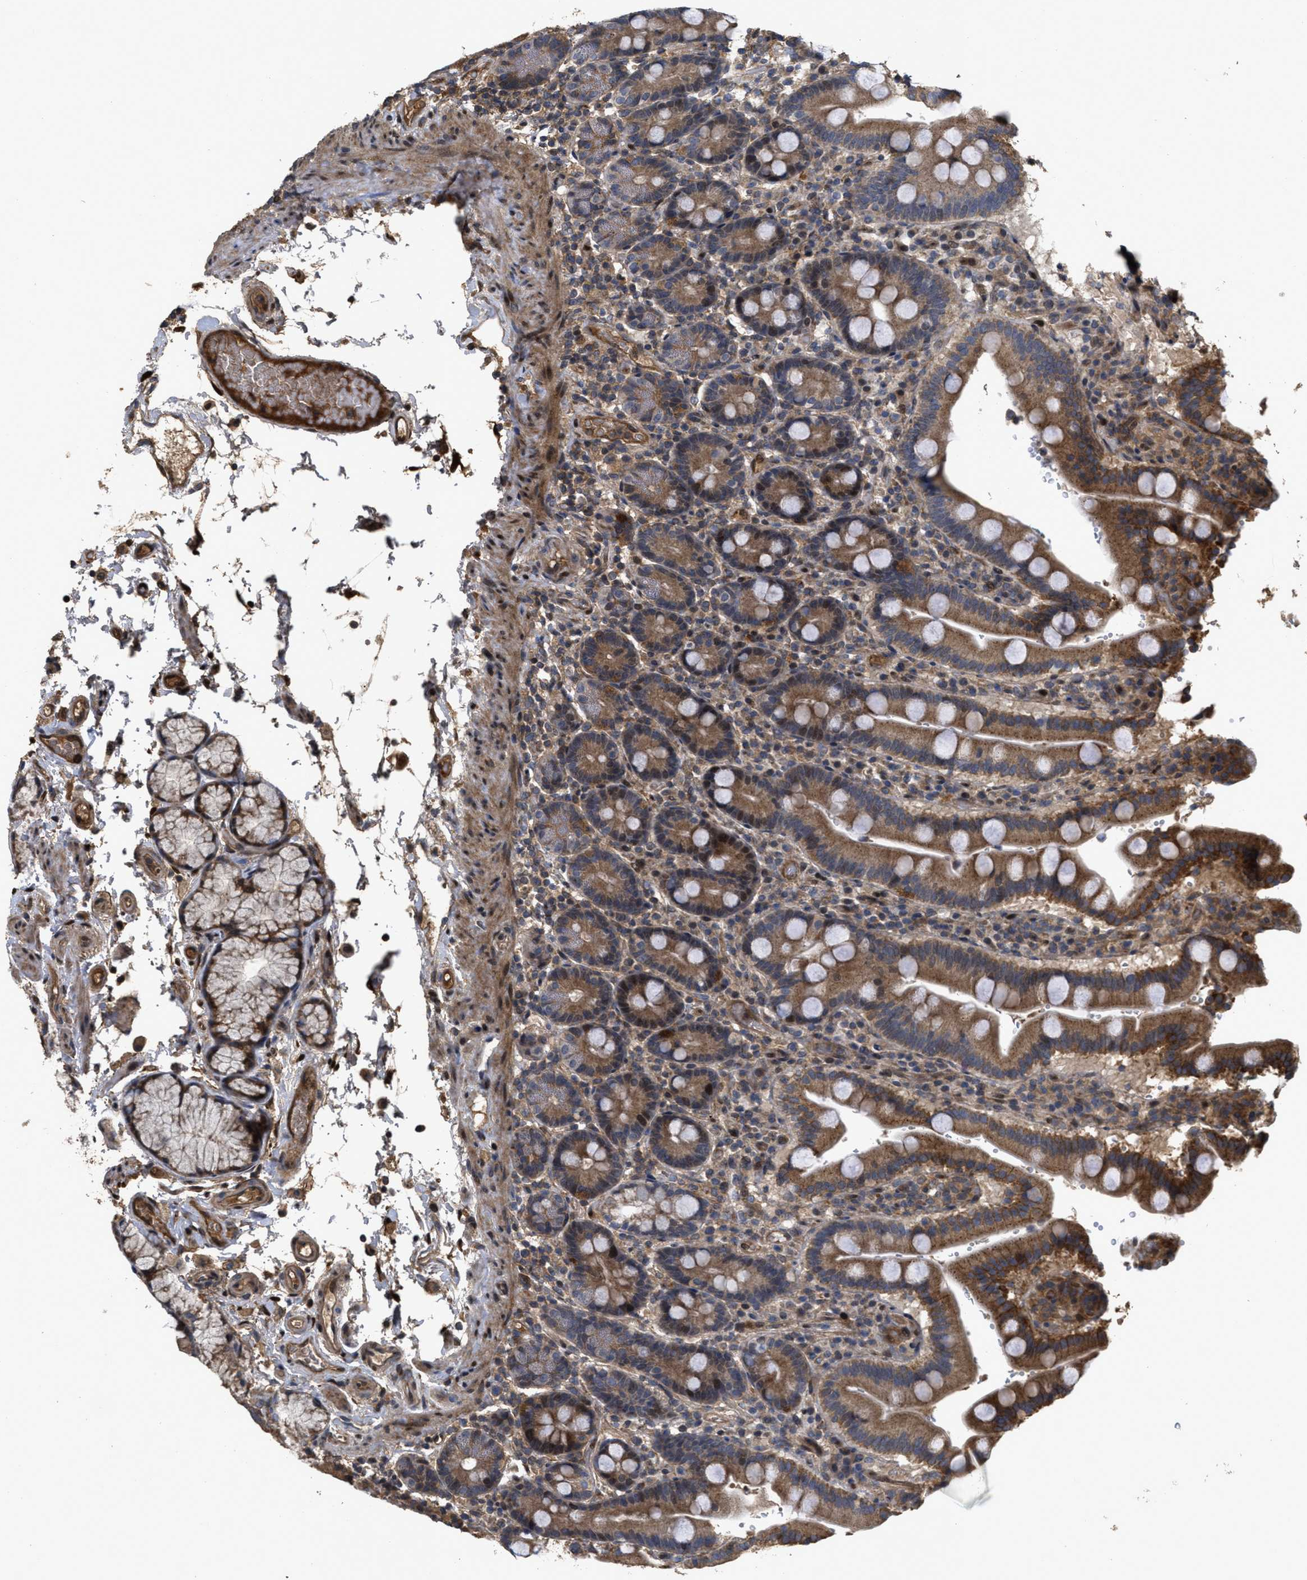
{"staining": {"intensity": "strong", "quantity": ">75%", "location": "cytoplasmic/membranous,nuclear"}, "tissue": "duodenum", "cell_type": "Glandular cells", "image_type": "normal", "snomed": [{"axis": "morphology", "description": "Normal tissue, NOS"}, {"axis": "topography", "description": "Small intestine, NOS"}], "caption": "This photomicrograph exhibits unremarkable duodenum stained with IHC to label a protein in brown. The cytoplasmic/membranous,nuclear of glandular cells show strong positivity for the protein. Nuclei are counter-stained blue.", "gene": "CBR3", "patient": {"sex": "female", "age": 71}}